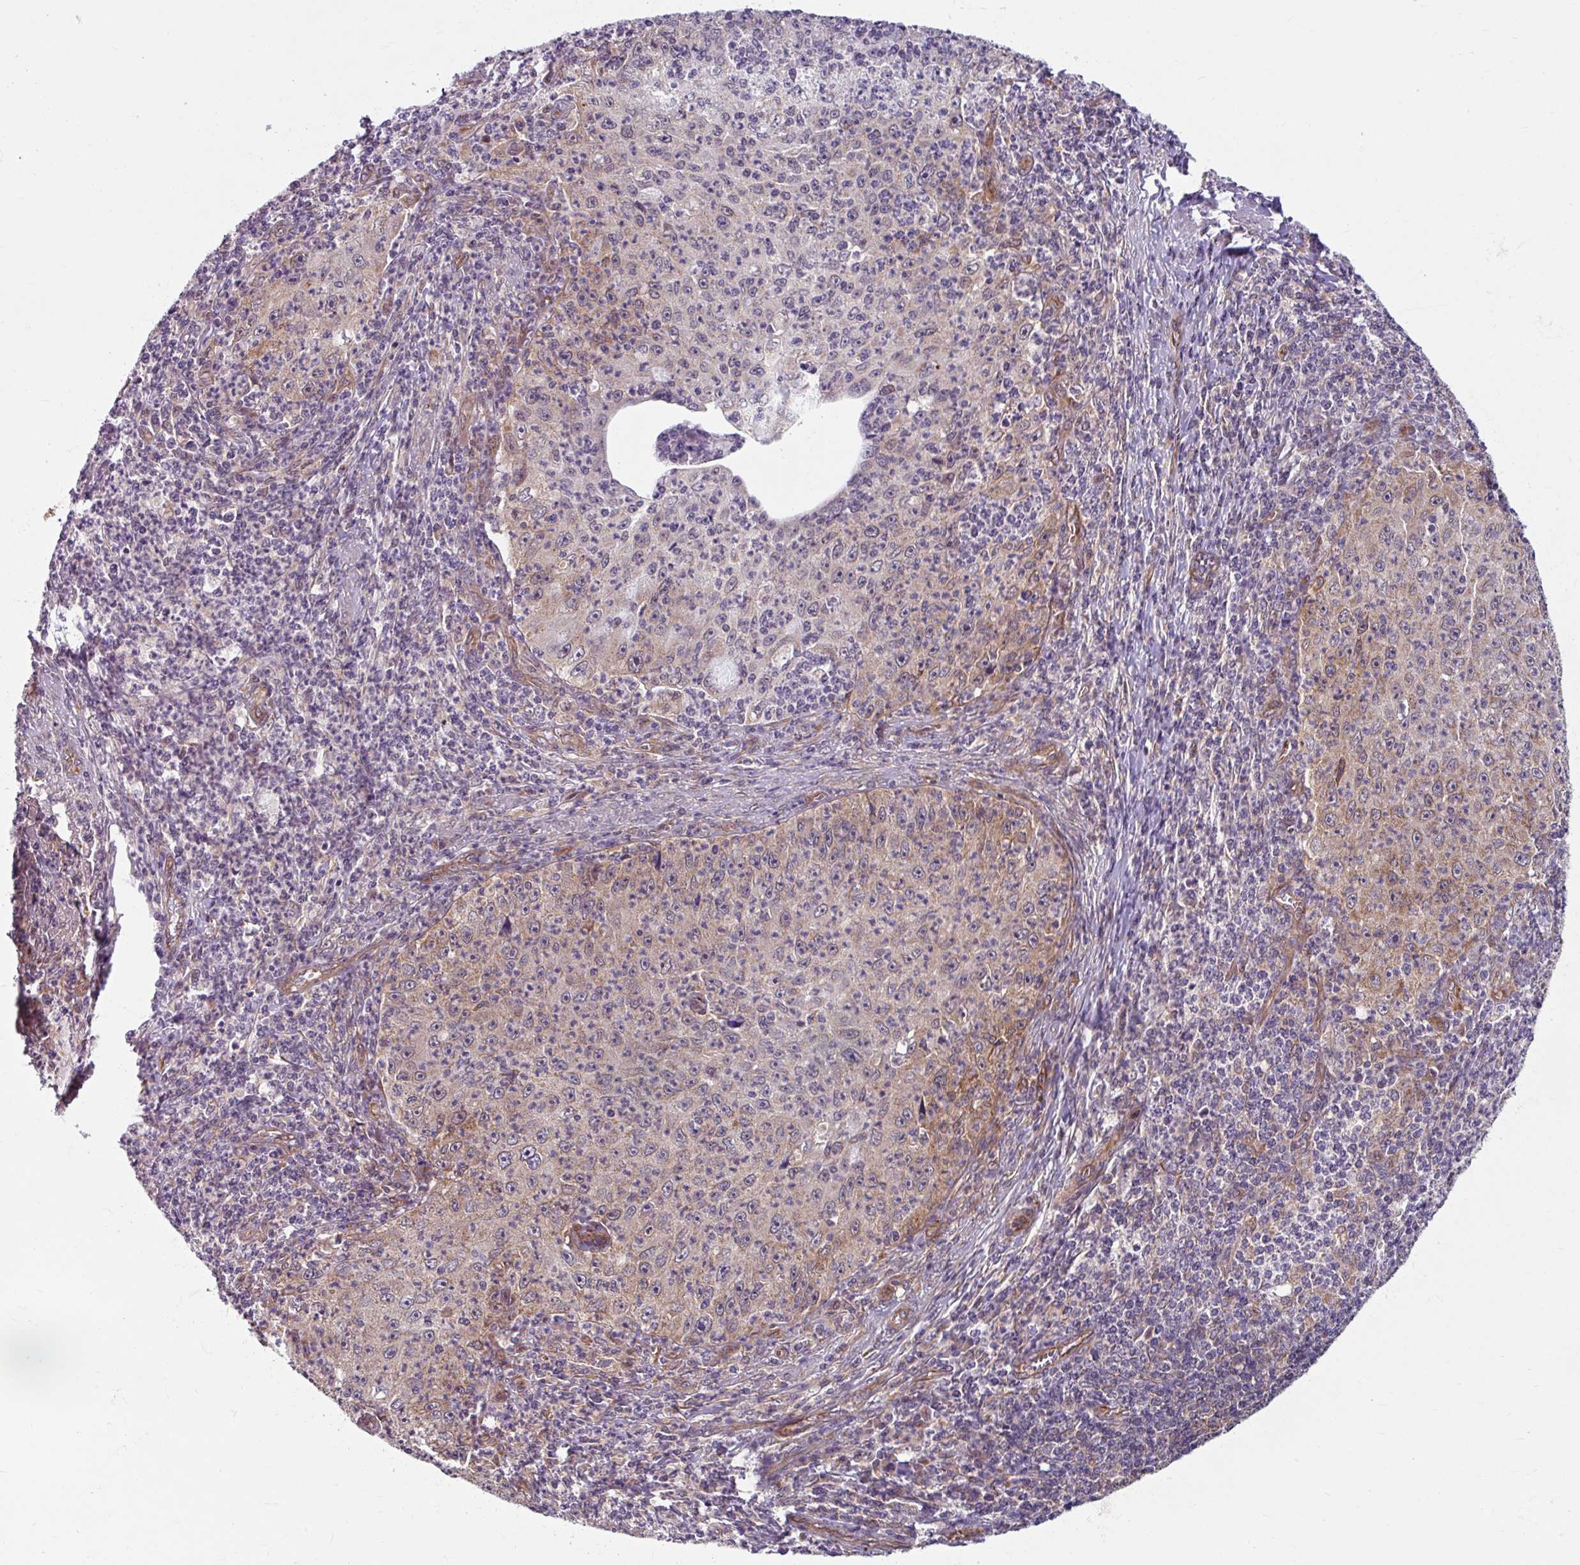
{"staining": {"intensity": "weak", "quantity": "25%-75%", "location": "cytoplasmic/membranous"}, "tissue": "cervical cancer", "cell_type": "Tumor cells", "image_type": "cancer", "snomed": [{"axis": "morphology", "description": "Squamous cell carcinoma, NOS"}, {"axis": "topography", "description": "Cervix"}], "caption": "High-magnification brightfield microscopy of squamous cell carcinoma (cervical) stained with DAB (3,3'-diaminobenzidine) (brown) and counterstained with hematoxylin (blue). tumor cells exhibit weak cytoplasmic/membranous staining is seen in about25%-75% of cells.", "gene": "DAAM2", "patient": {"sex": "female", "age": 30}}